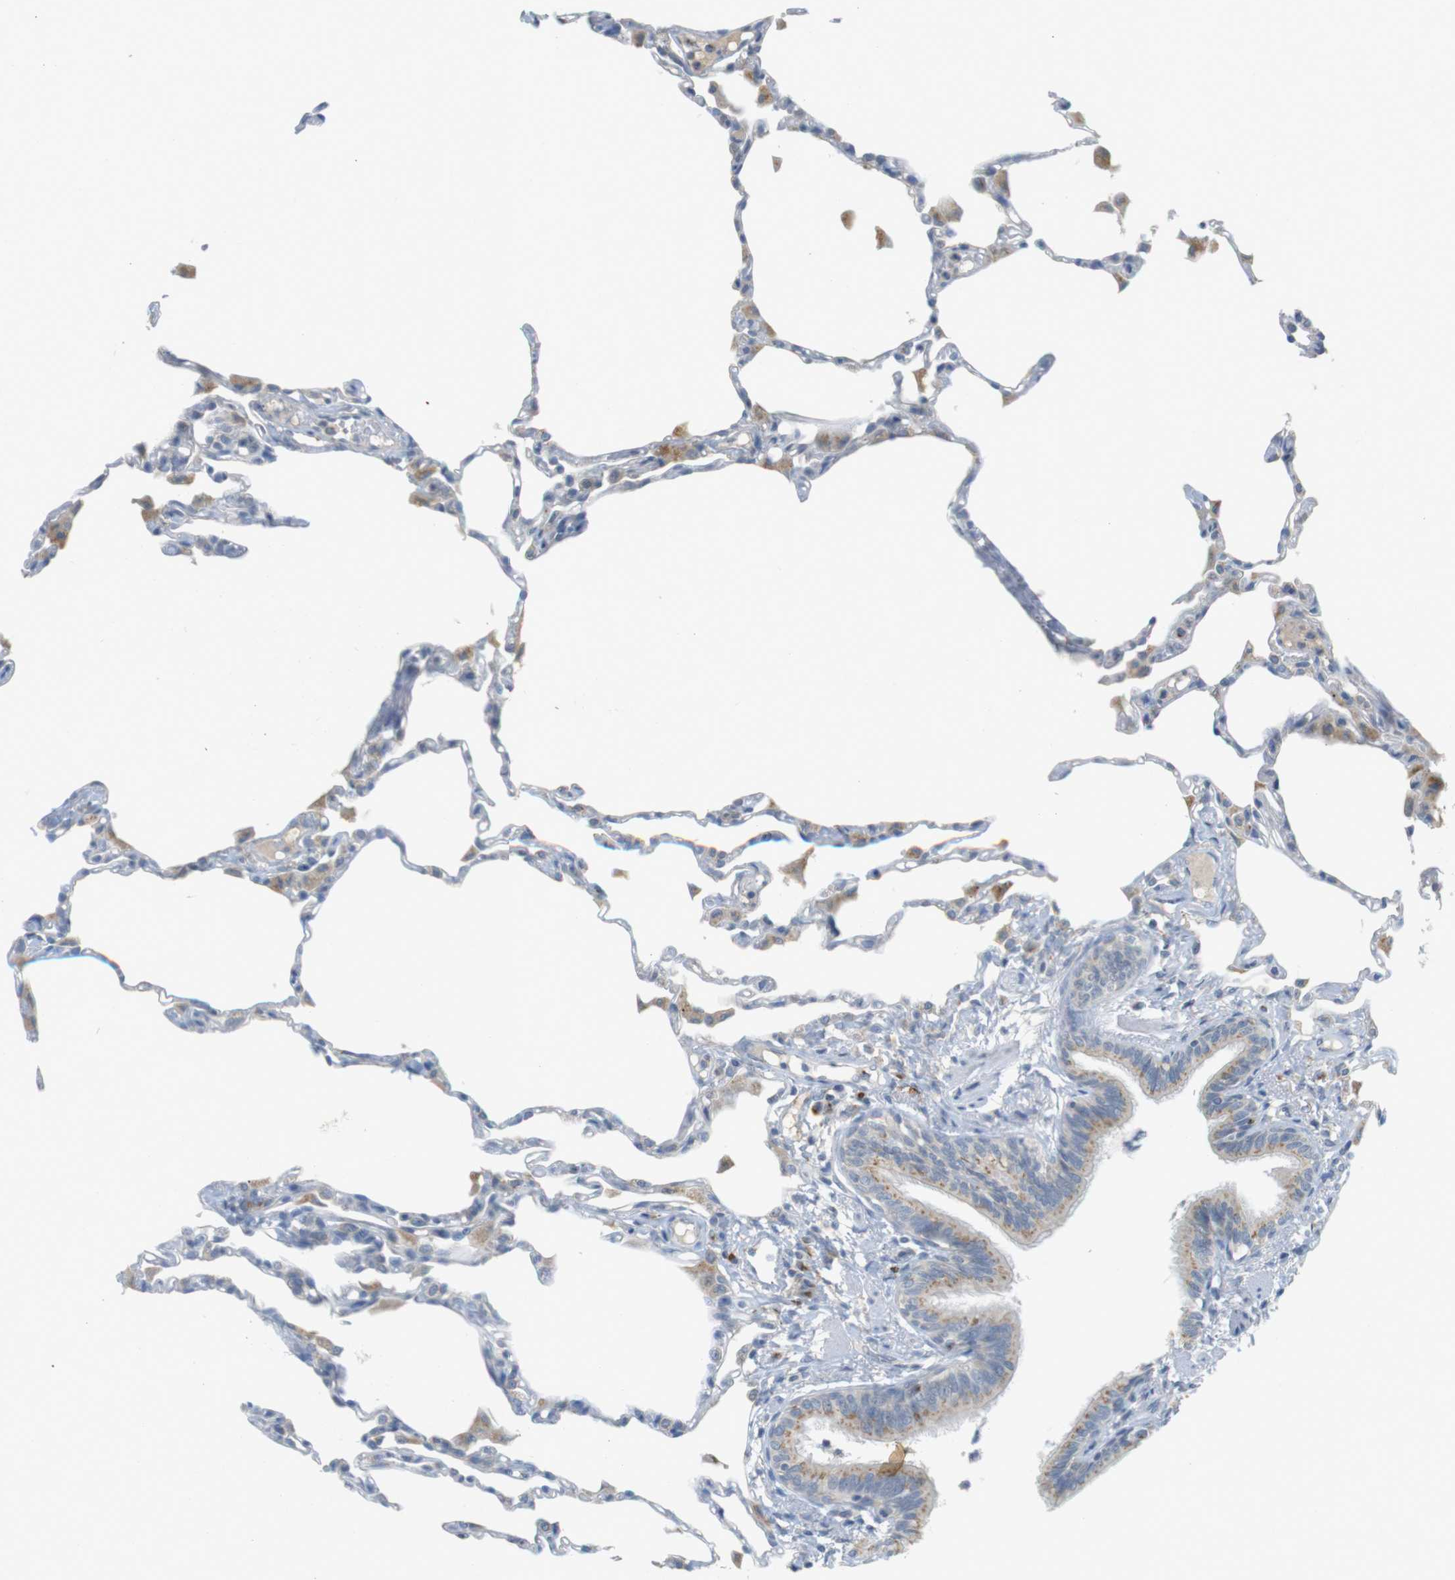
{"staining": {"intensity": "negative", "quantity": "none", "location": "none"}, "tissue": "lung", "cell_type": "Alveolar cells", "image_type": "normal", "snomed": [{"axis": "morphology", "description": "Normal tissue, NOS"}, {"axis": "topography", "description": "Lung"}], "caption": "High magnification brightfield microscopy of normal lung stained with DAB (brown) and counterstained with hematoxylin (blue): alveolar cells show no significant expression. The staining was performed using DAB to visualize the protein expression in brown, while the nuclei were stained in blue with hematoxylin (Magnification: 20x).", "gene": "YIPF3", "patient": {"sex": "female", "age": 49}}